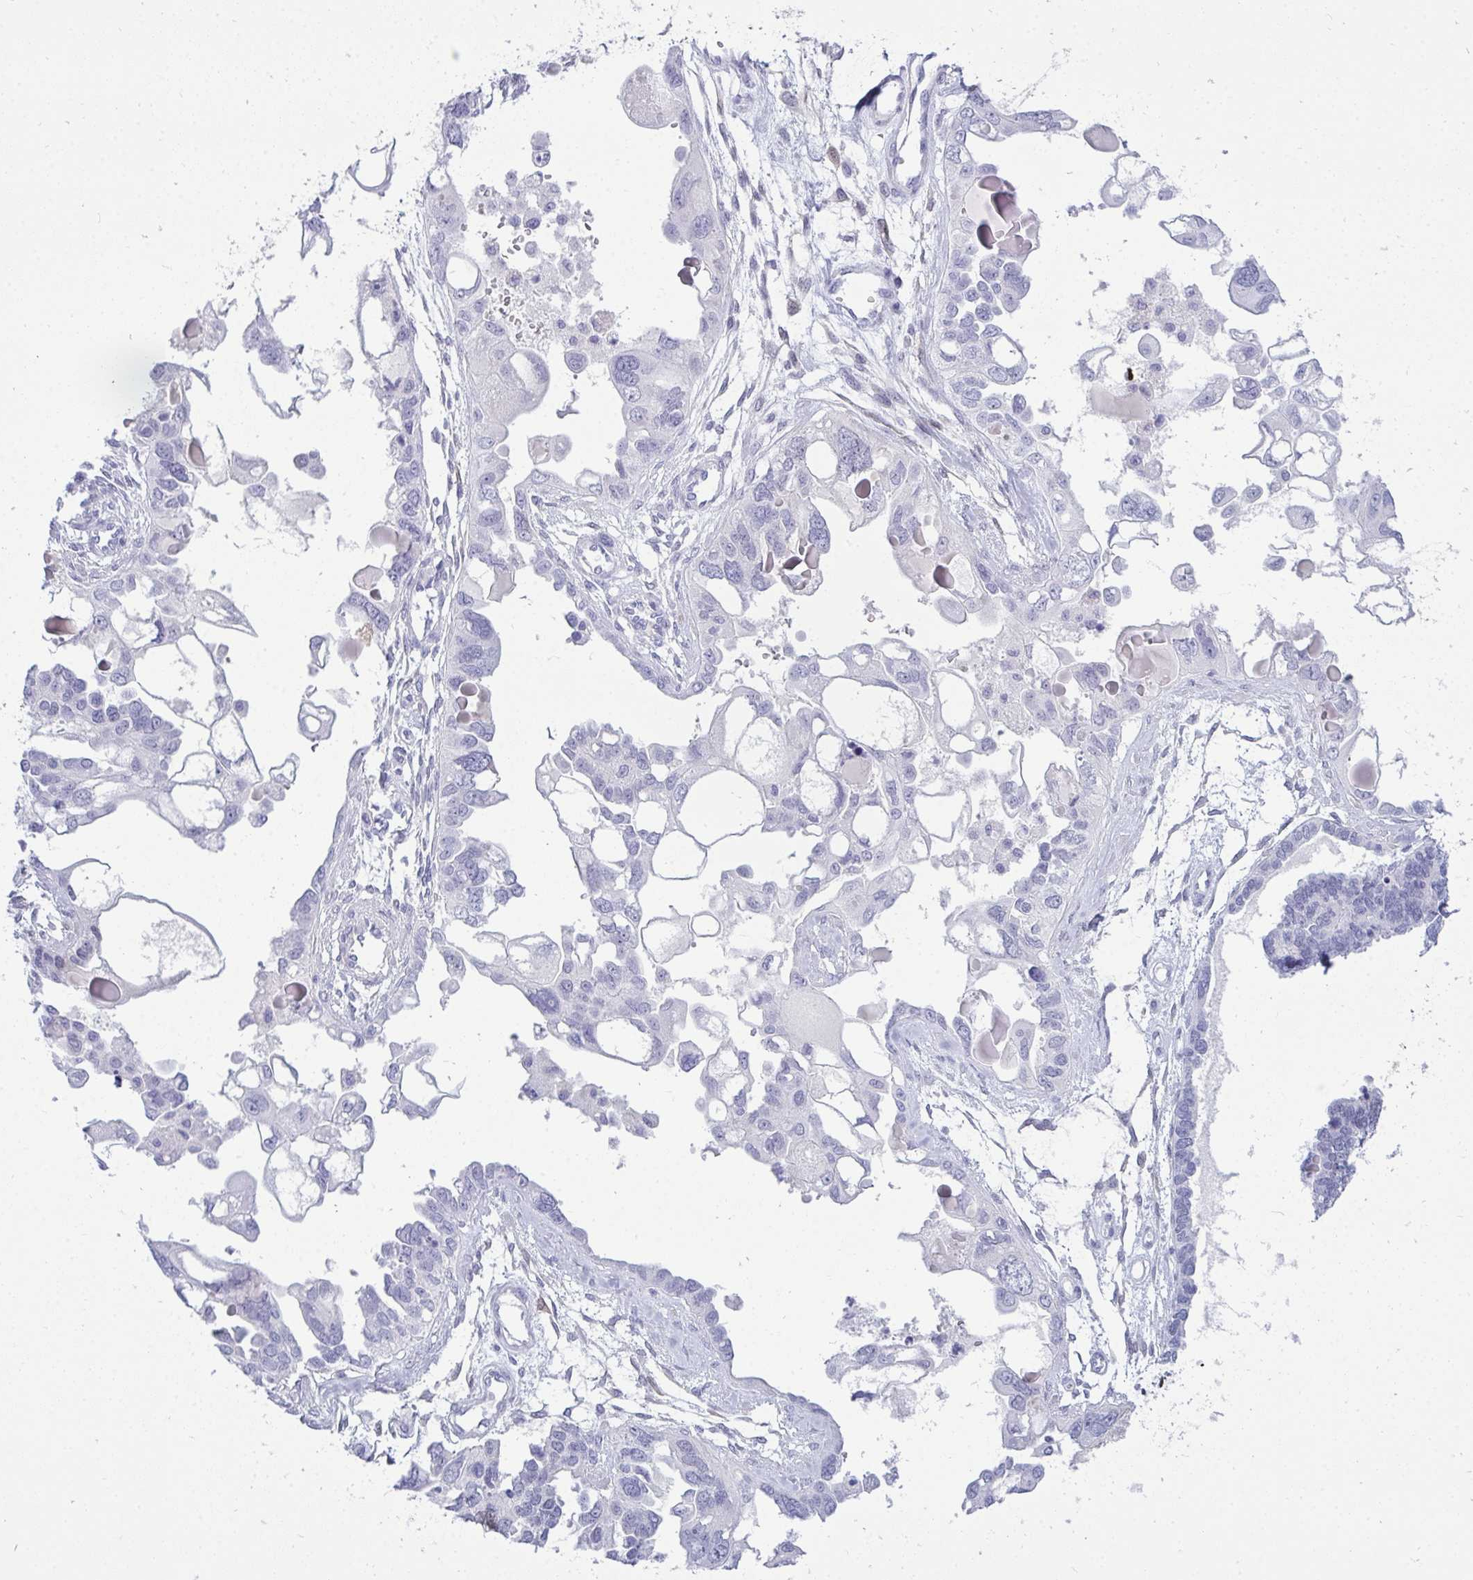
{"staining": {"intensity": "negative", "quantity": "none", "location": "none"}, "tissue": "ovarian cancer", "cell_type": "Tumor cells", "image_type": "cancer", "snomed": [{"axis": "morphology", "description": "Cystadenocarcinoma, serous, NOS"}, {"axis": "topography", "description": "Ovary"}], "caption": "An immunohistochemistry micrograph of ovarian cancer (serous cystadenocarcinoma) is shown. There is no staining in tumor cells of ovarian cancer (serous cystadenocarcinoma).", "gene": "HSPB6", "patient": {"sex": "female", "age": 51}}